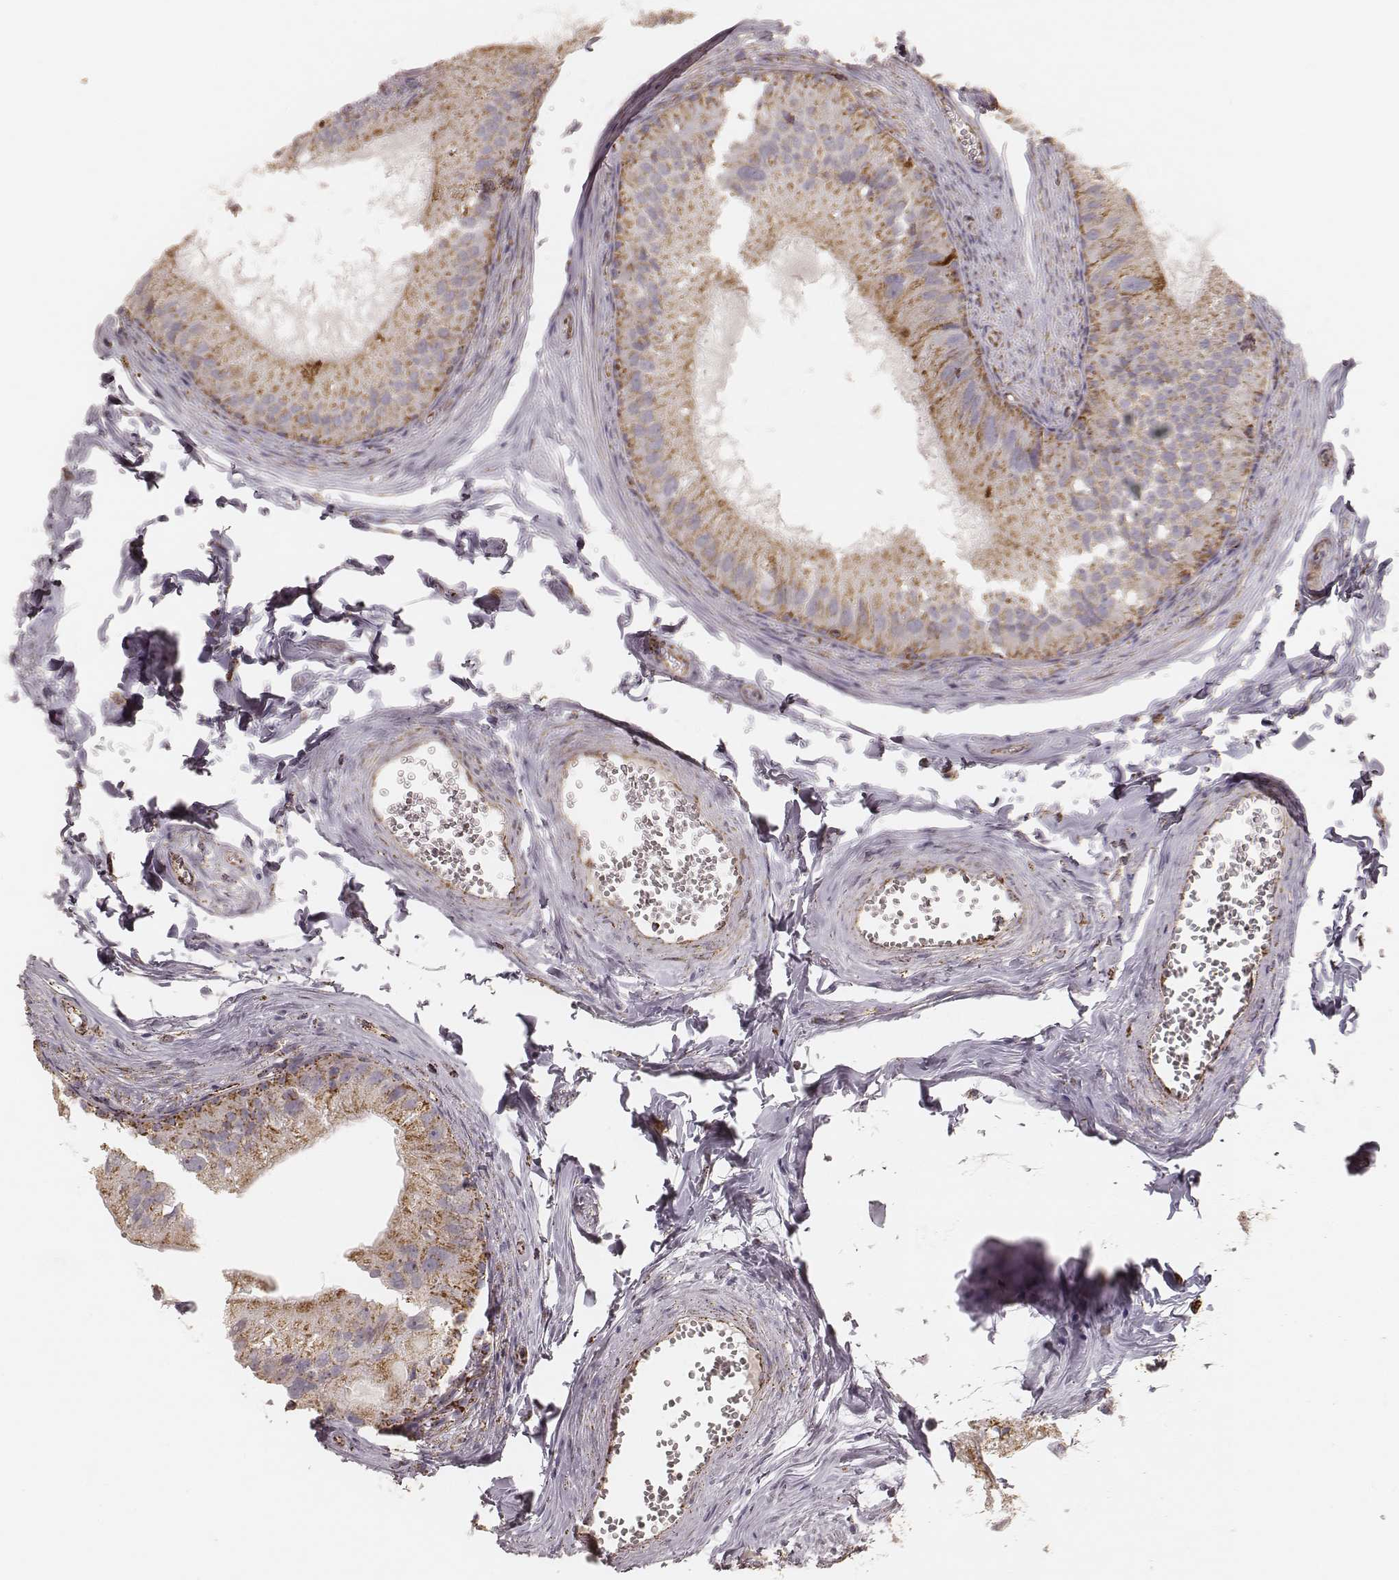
{"staining": {"intensity": "strong", "quantity": ">75%", "location": "cytoplasmic/membranous"}, "tissue": "epididymis", "cell_type": "Glandular cells", "image_type": "normal", "snomed": [{"axis": "morphology", "description": "Normal tissue, NOS"}, {"axis": "topography", "description": "Epididymis"}], "caption": "Protein analysis of unremarkable epididymis shows strong cytoplasmic/membranous positivity in approximately >75% of glandular cells.", "gene": "CS", "patient": {"sex": "male", "age": 45}}